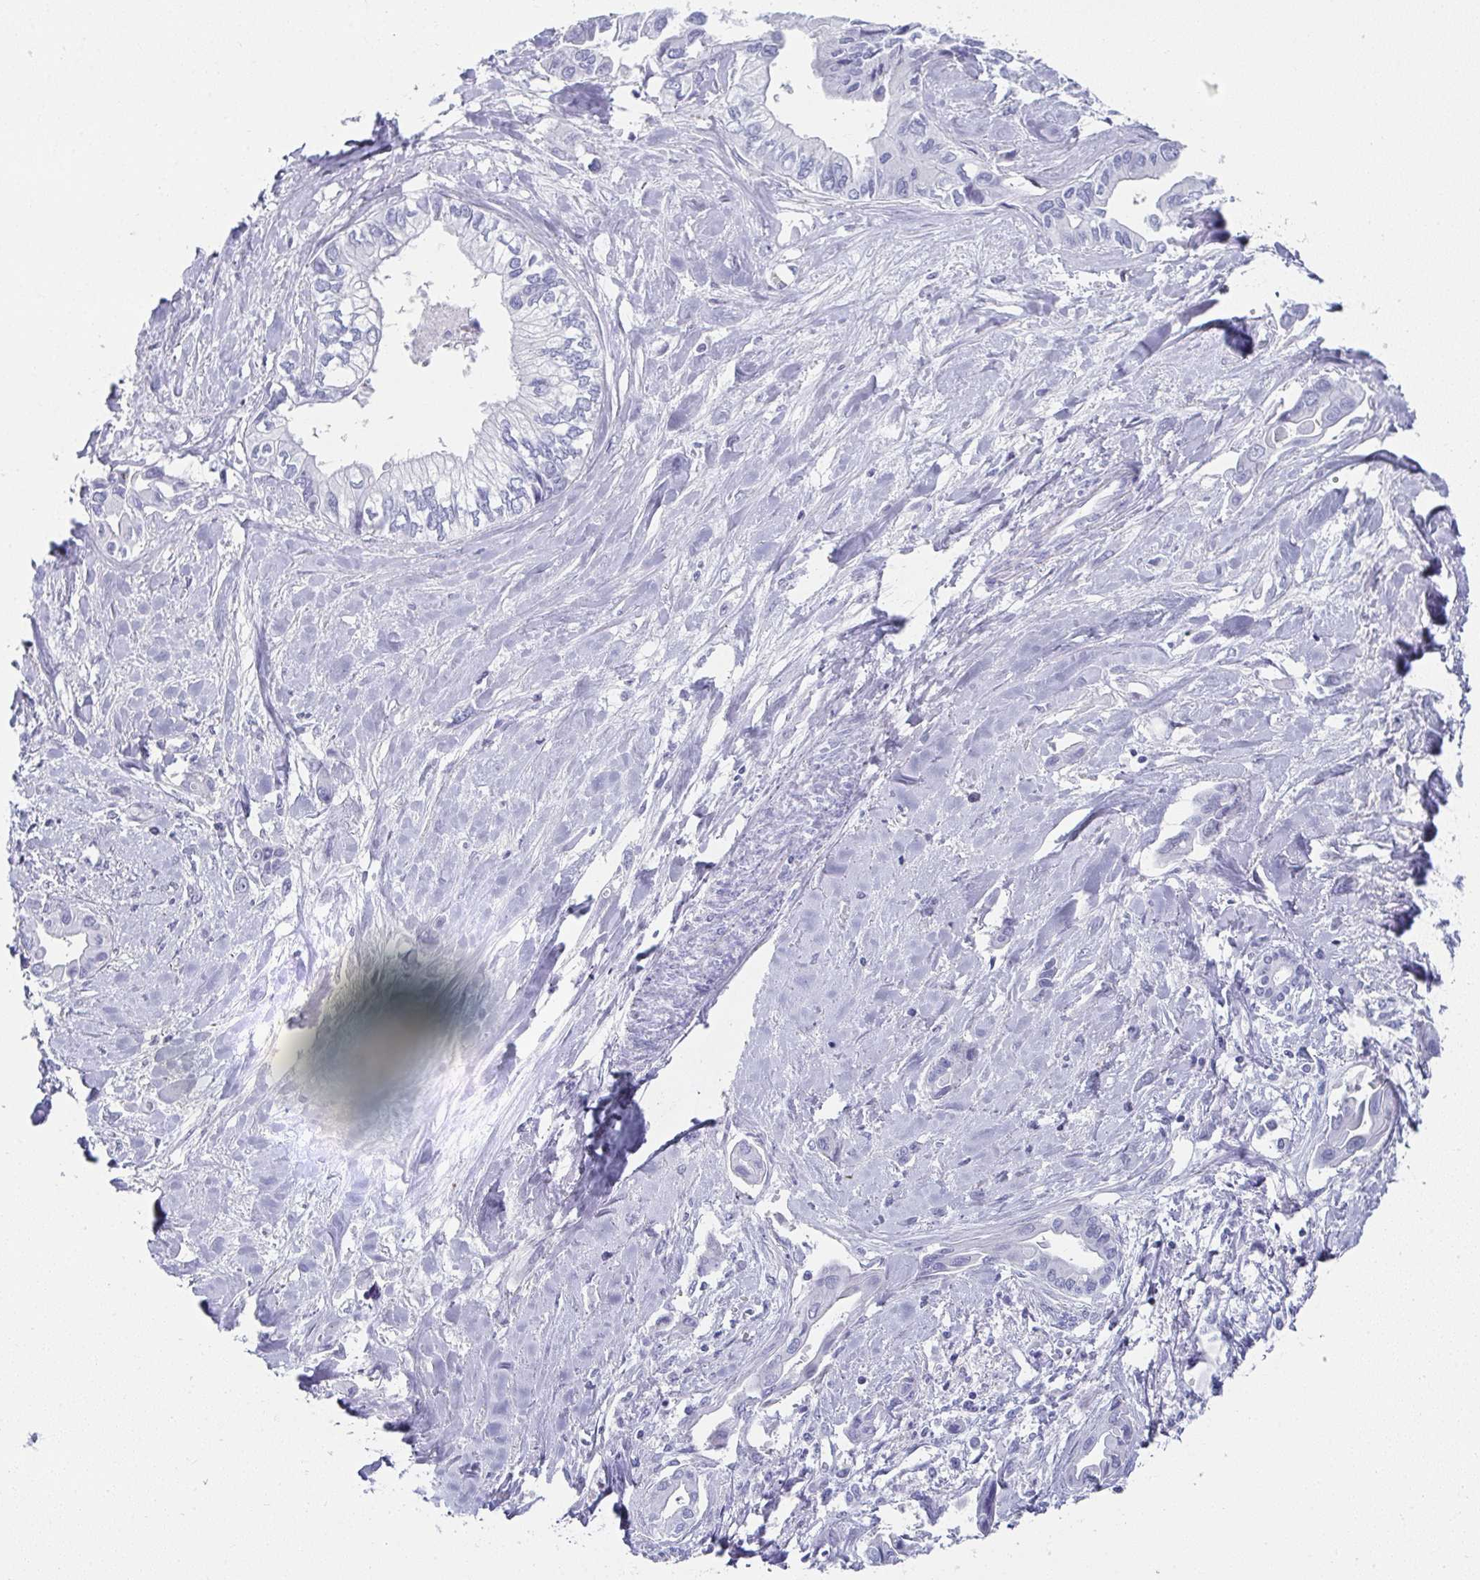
{"staining": {"intensity": "negative", "quantity": "none", "location": "none"}, "tissue": "liver cancer", "cell_type": "Tumor cells", "image_type": "cancer", "snomed": [{"axis": "morphology", "description": "Cholangiocarcinoma"}, {"axis": "topography", "description": "Liver"}], "caption": "Tumor cells are negative for protein expression in human liver cholangiocarcinoma.", "gene": "SYCP1", "patient": {"sex": "female", "age": 64}}